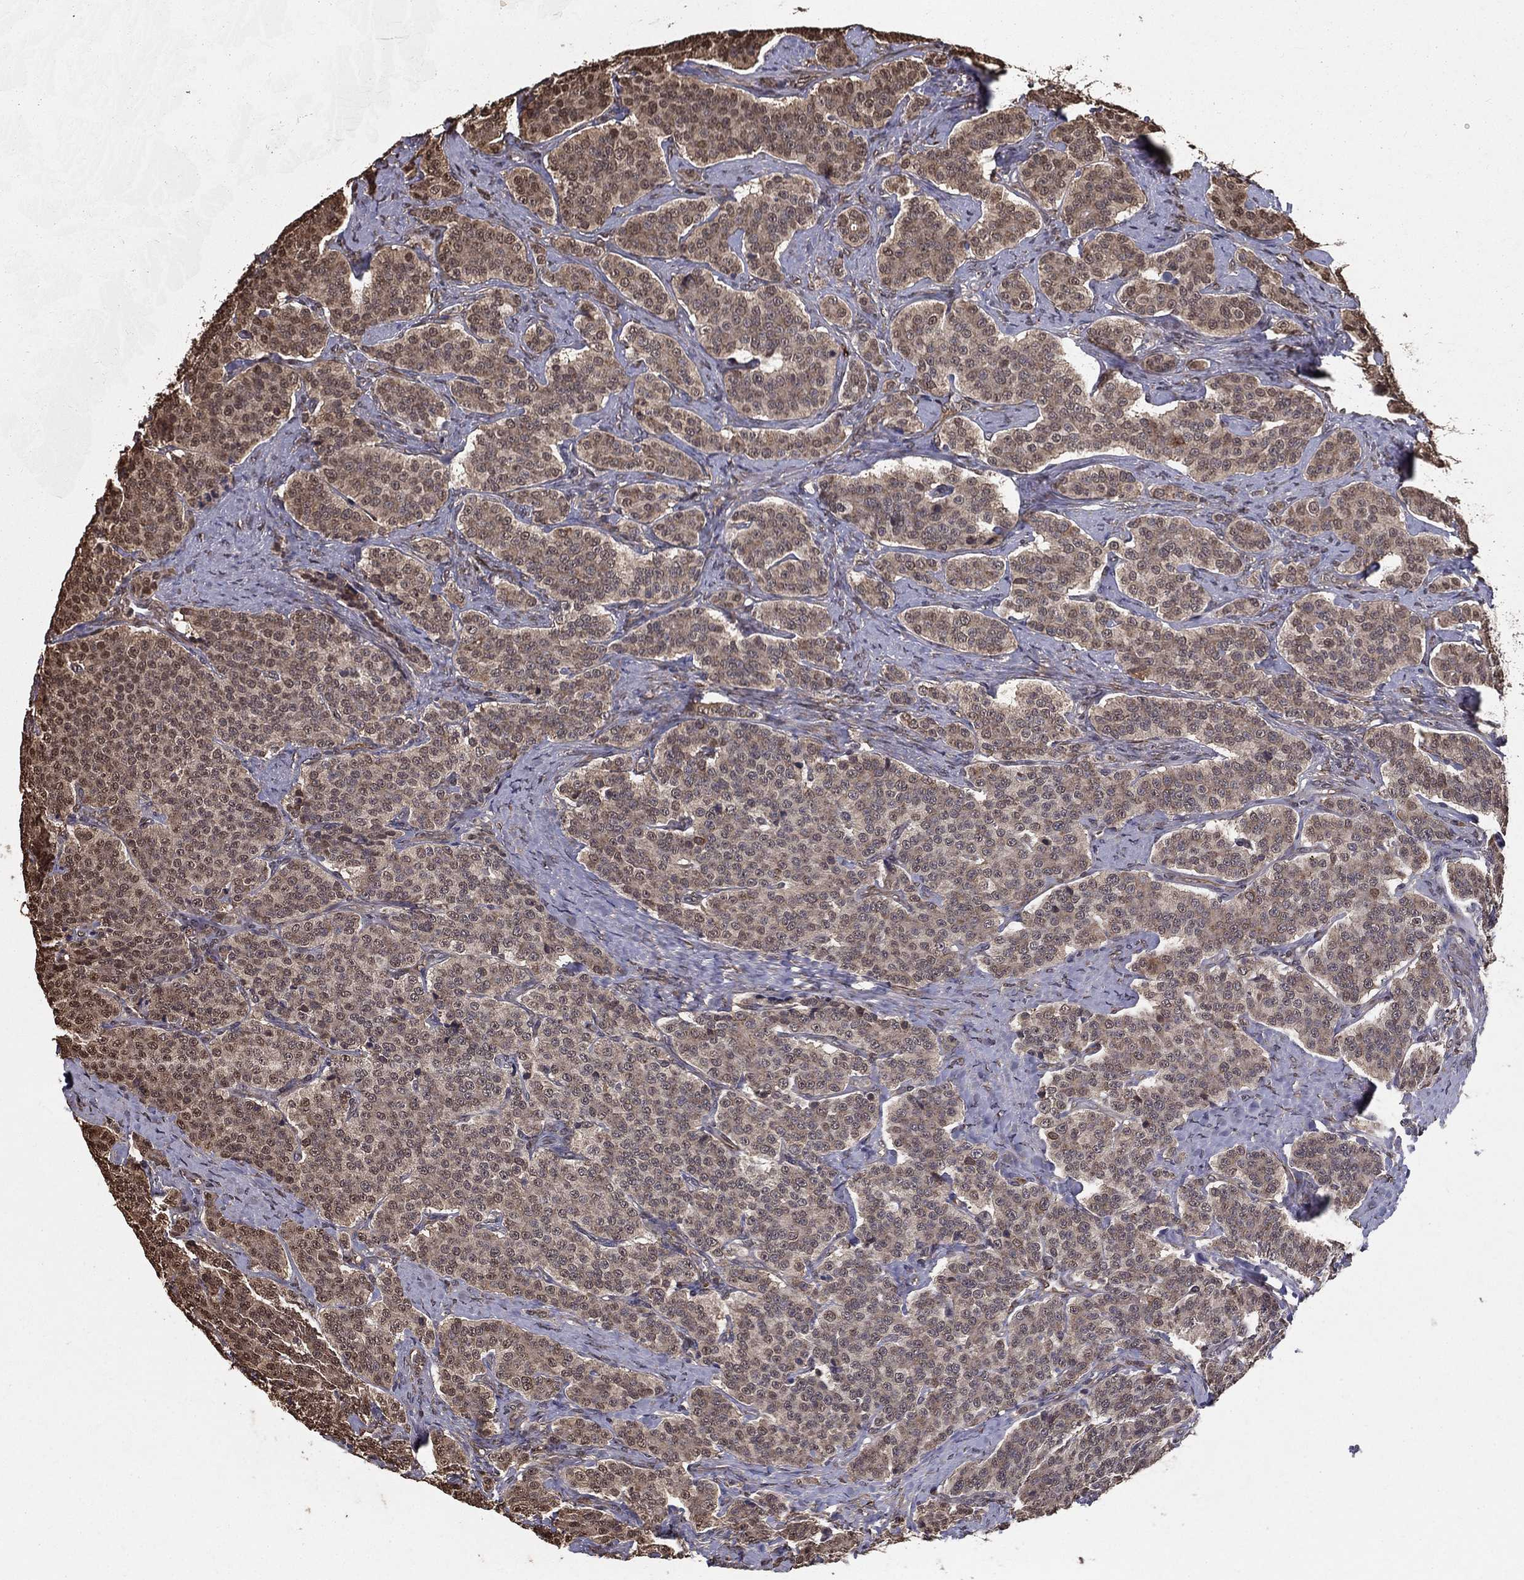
{"staining": {"intensity": "negative", "quantity": "none", "location": "none"}, "tissue": "carcinoid", "cell_type": "Tumor cells", "image_type": "cancer", "snomed": [{"axis": "morphology", "description": "Carcinoid, malignant, NOS"}, {"axis": "topography", "description": "Small intestine"}], "caption": "Immunohistochemistry of human carcinoid (malignant) demonstrates no positivity in tumor cells.", "gene": "CERS2", "patient": {"sex": "female", "age": 58}}